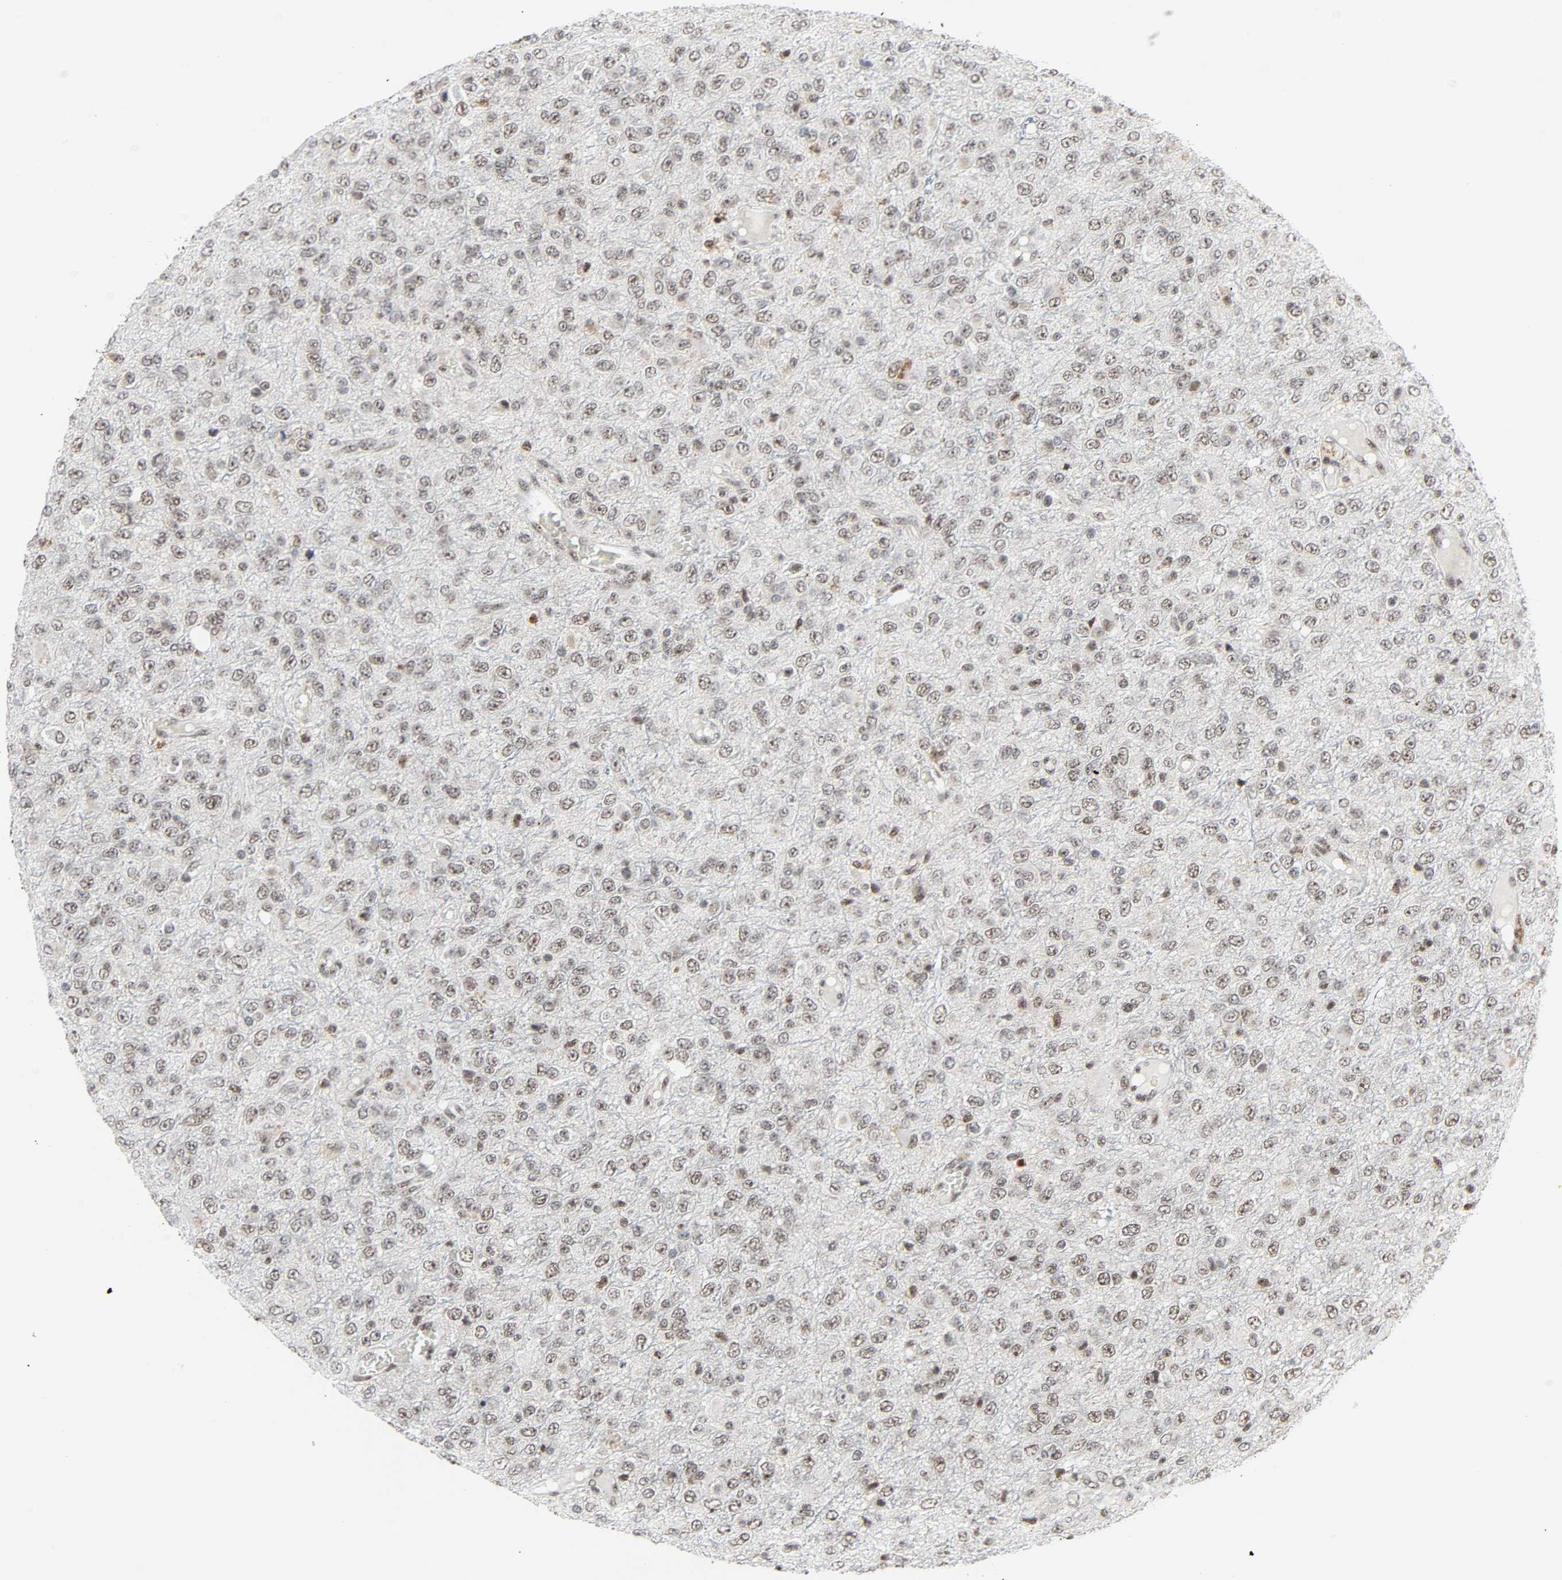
{"staining": {"intensity": "strong", "quantity": ">75%", "location": "nuclear"}, "tissue": "glioma", "cell_type": "Tumor cells", "image_type": "cancer", "snomed": [{"axis": "morphology", "description": "Glioma, malignant, High grade"}, {"axis": "topography", "description": "pancreas cauda"}], "caption": "Immunohistochemical staining of human glioma reveals high levels of strong nuclear positivity in approximately >75% of tumor cells. (Stains: DAB in brown, nuclei in blue, Microscopy: brightfield microscopy at high magnification).", "gene": "CDK7", "patient": {"sex": "male", "age": 60}}